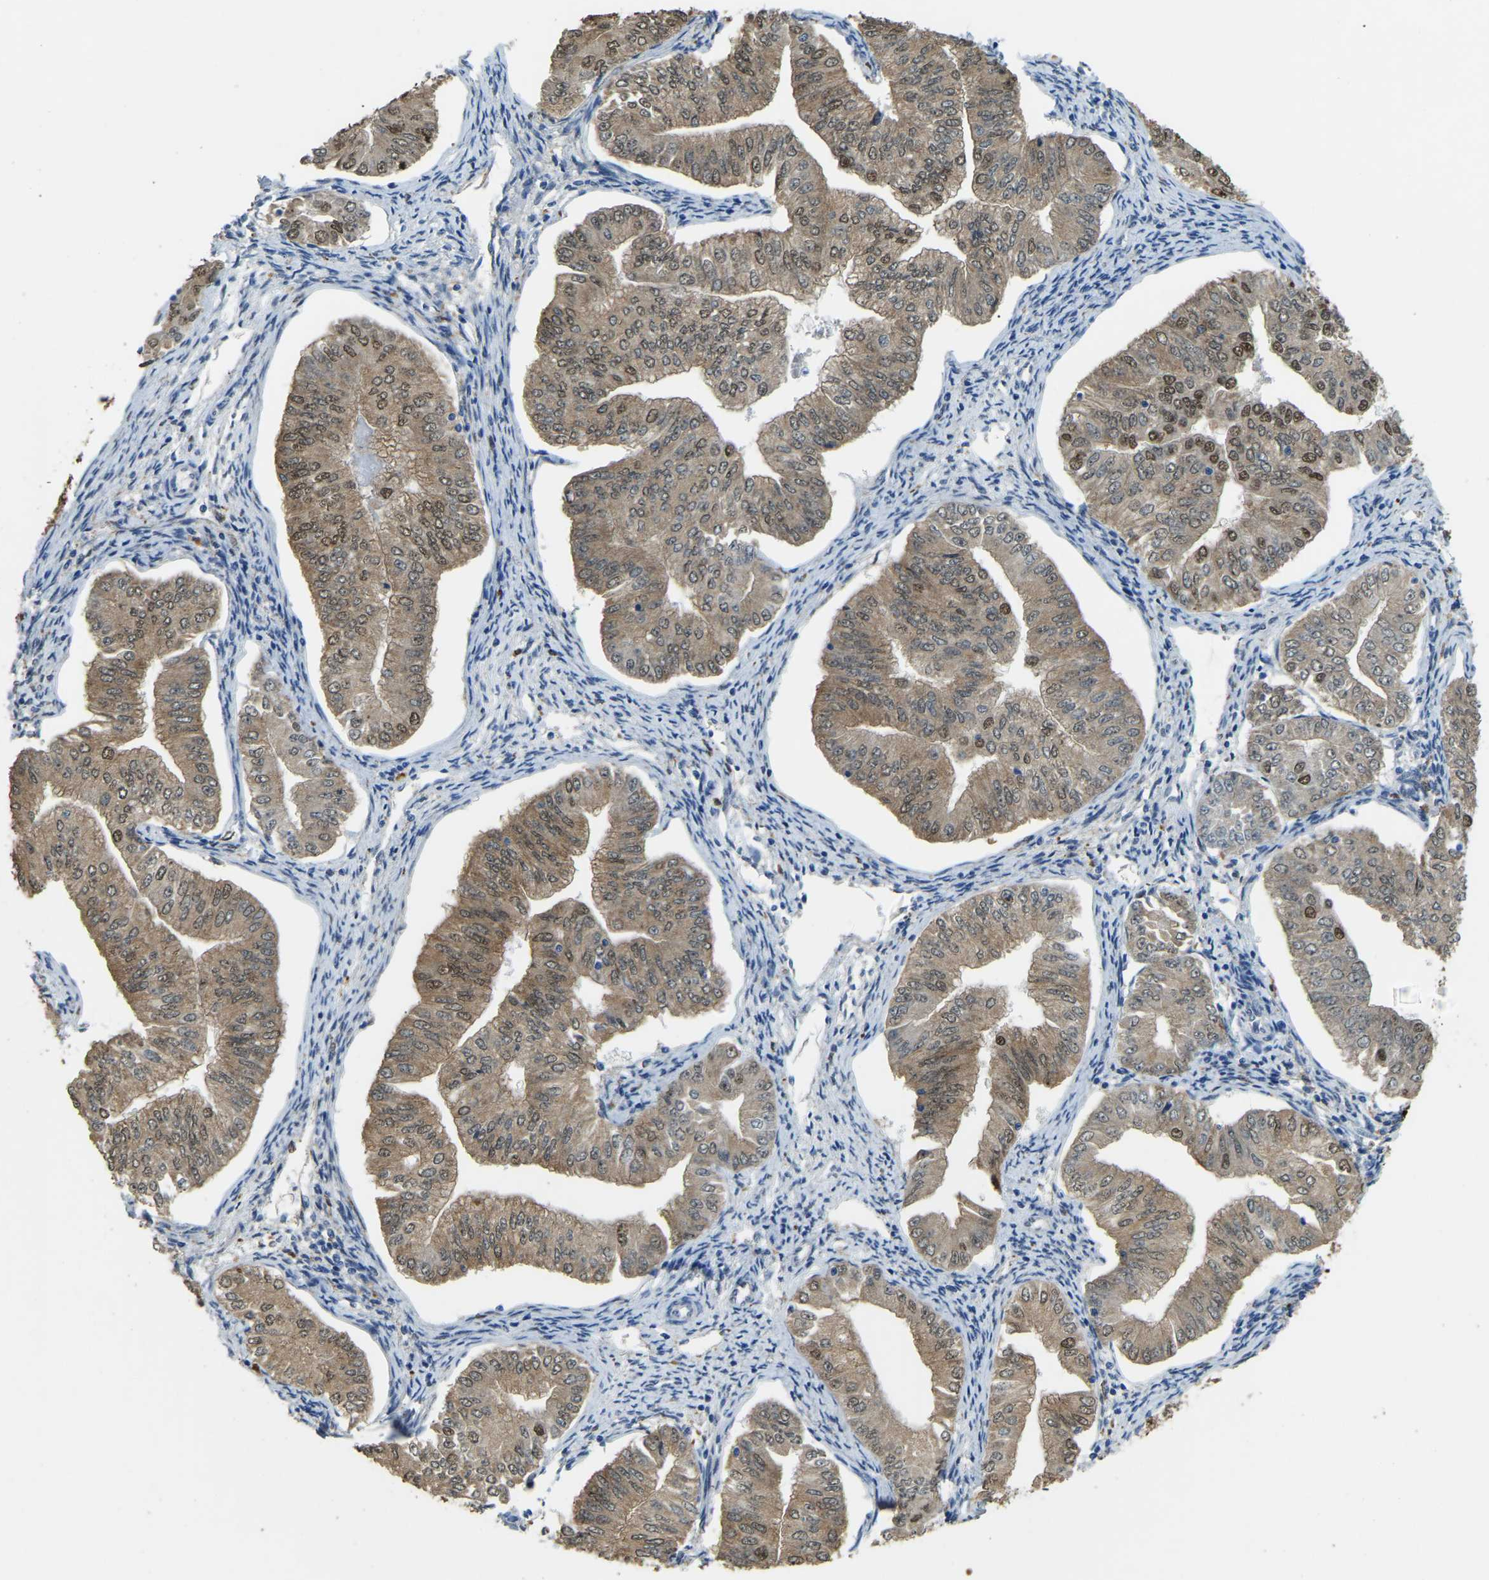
{"staining": {"intensity": "moderate", "quantity": "25%-75%", "location": "cytoplasmic/membranous,nuclear"}, "tissue": "endometrial cancer", "cell_type": "Tumor cells", "image_type": "cancer", "snomed": [{"axis": "morphology", "description": "Normal tissue, NOS"}, {"axis": "morphology", "description": "Adenocarcinoma, NOS"}, {"axis": "topography", "description": "Endometrium"}], "caption": "The photomicrograph displays immunohistochemical staining of adenocarcinoma (endometrial). There is moderate cytoplasmic/membranous and nuclear expression is identified in about 25%-75% of tumor cells. The protein is stained brown, and the nuclei are stained in blue (DAB (3,3'-diaminobenzidine) IHC with brightfield microscopy, high magnification).", "gene": "NANS", "patient": {"sex": "female", "age": 53}}